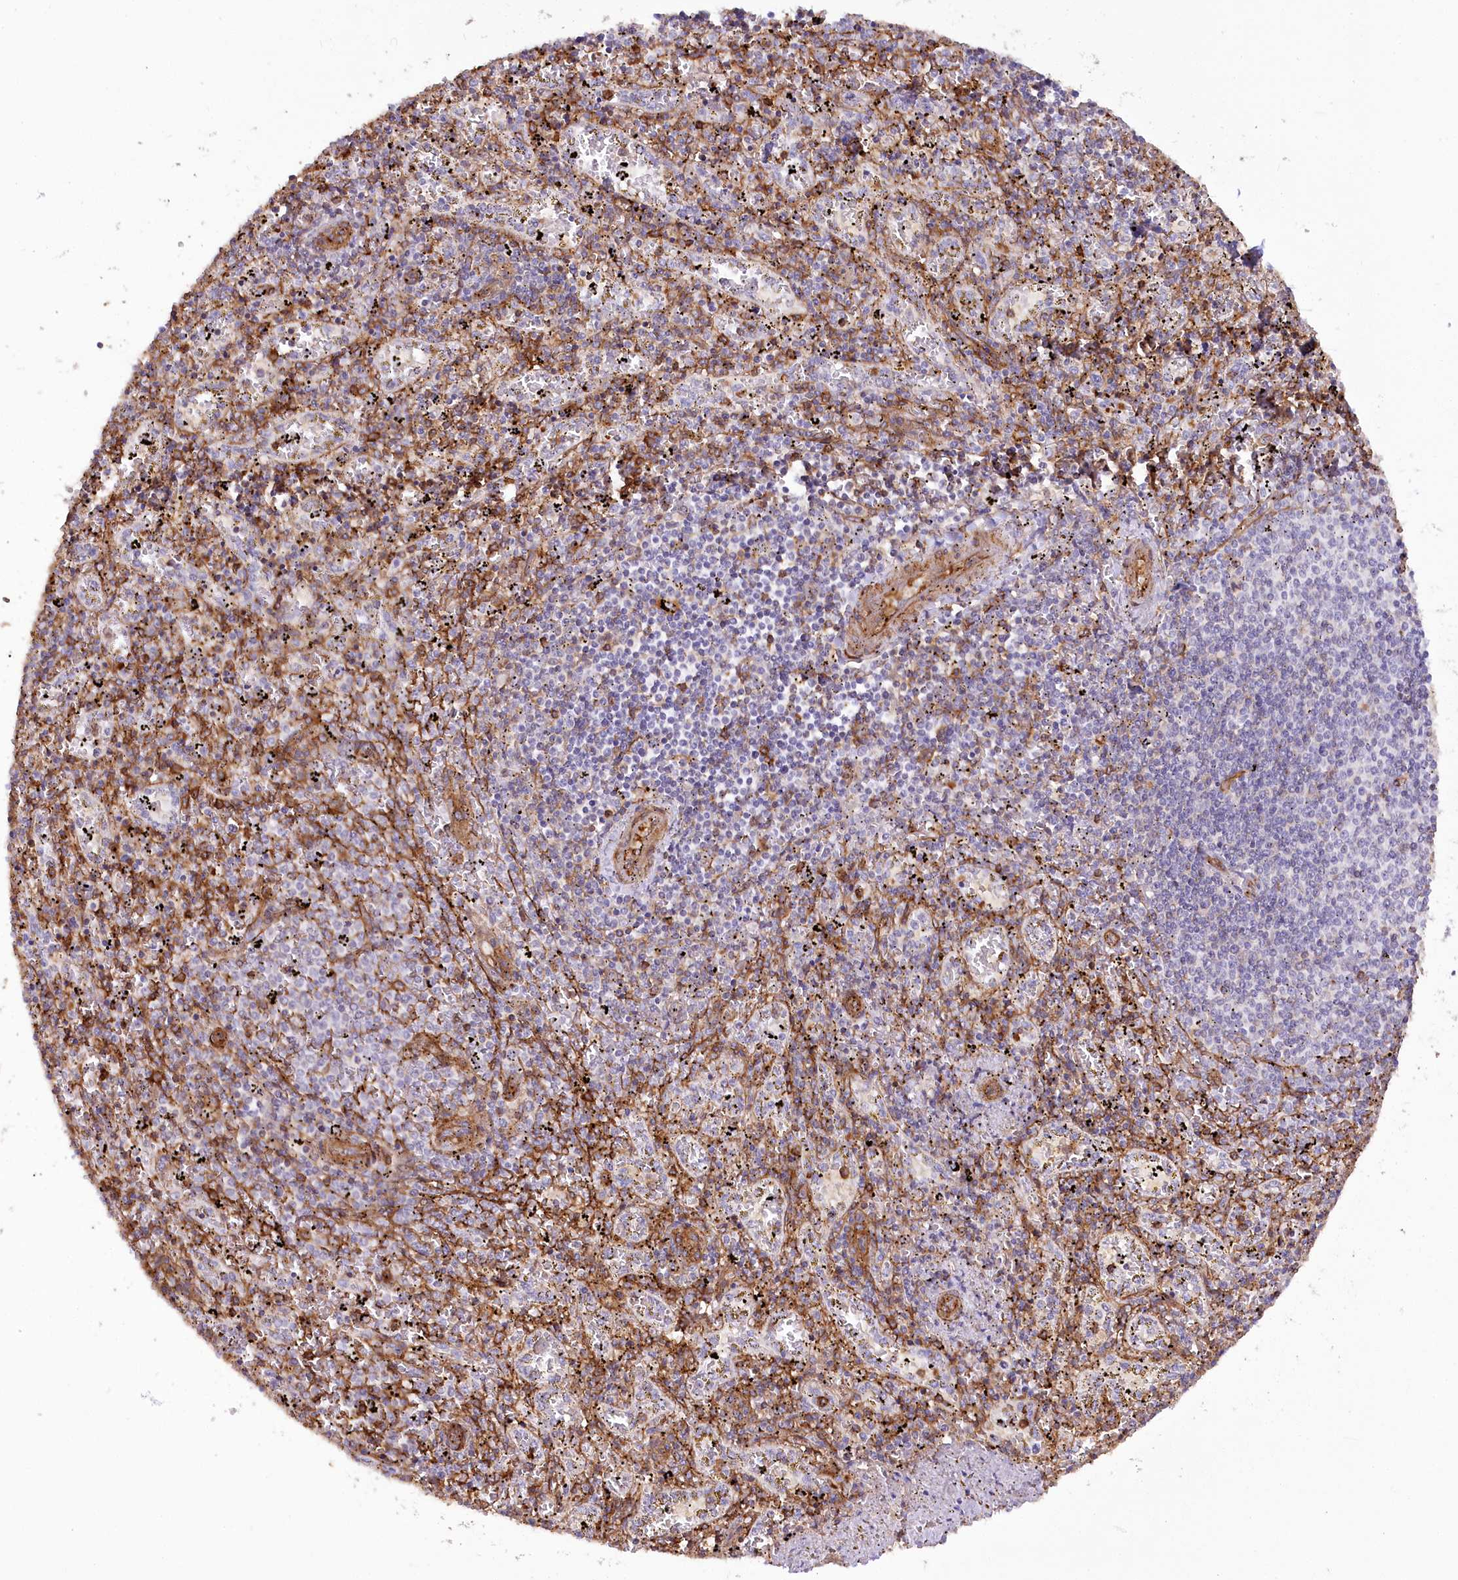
{"staining": {"intensity": "negative", "quantity": "none", "location": "none"}, "tissue": "spleen", "cell_type": "Cells in red pulp", "image_type": "normal", "snomed": [{"axis": "morphology", "description": "Normal tissue, NOS"}, {"axis": "topography", "description": "Spleen"}], "caption": "This histopathology image is of normal spleen stained with IHC to label a protein in brown with the nuclei are counter-stained blue. There is no staining in cells in red pulp. (DAB immunohistochemistry (IHC) visualized using brightfield microscopy, high magnification).", "gene": "SYNPO2", "patient": {"sex": "male", "age": 11}}